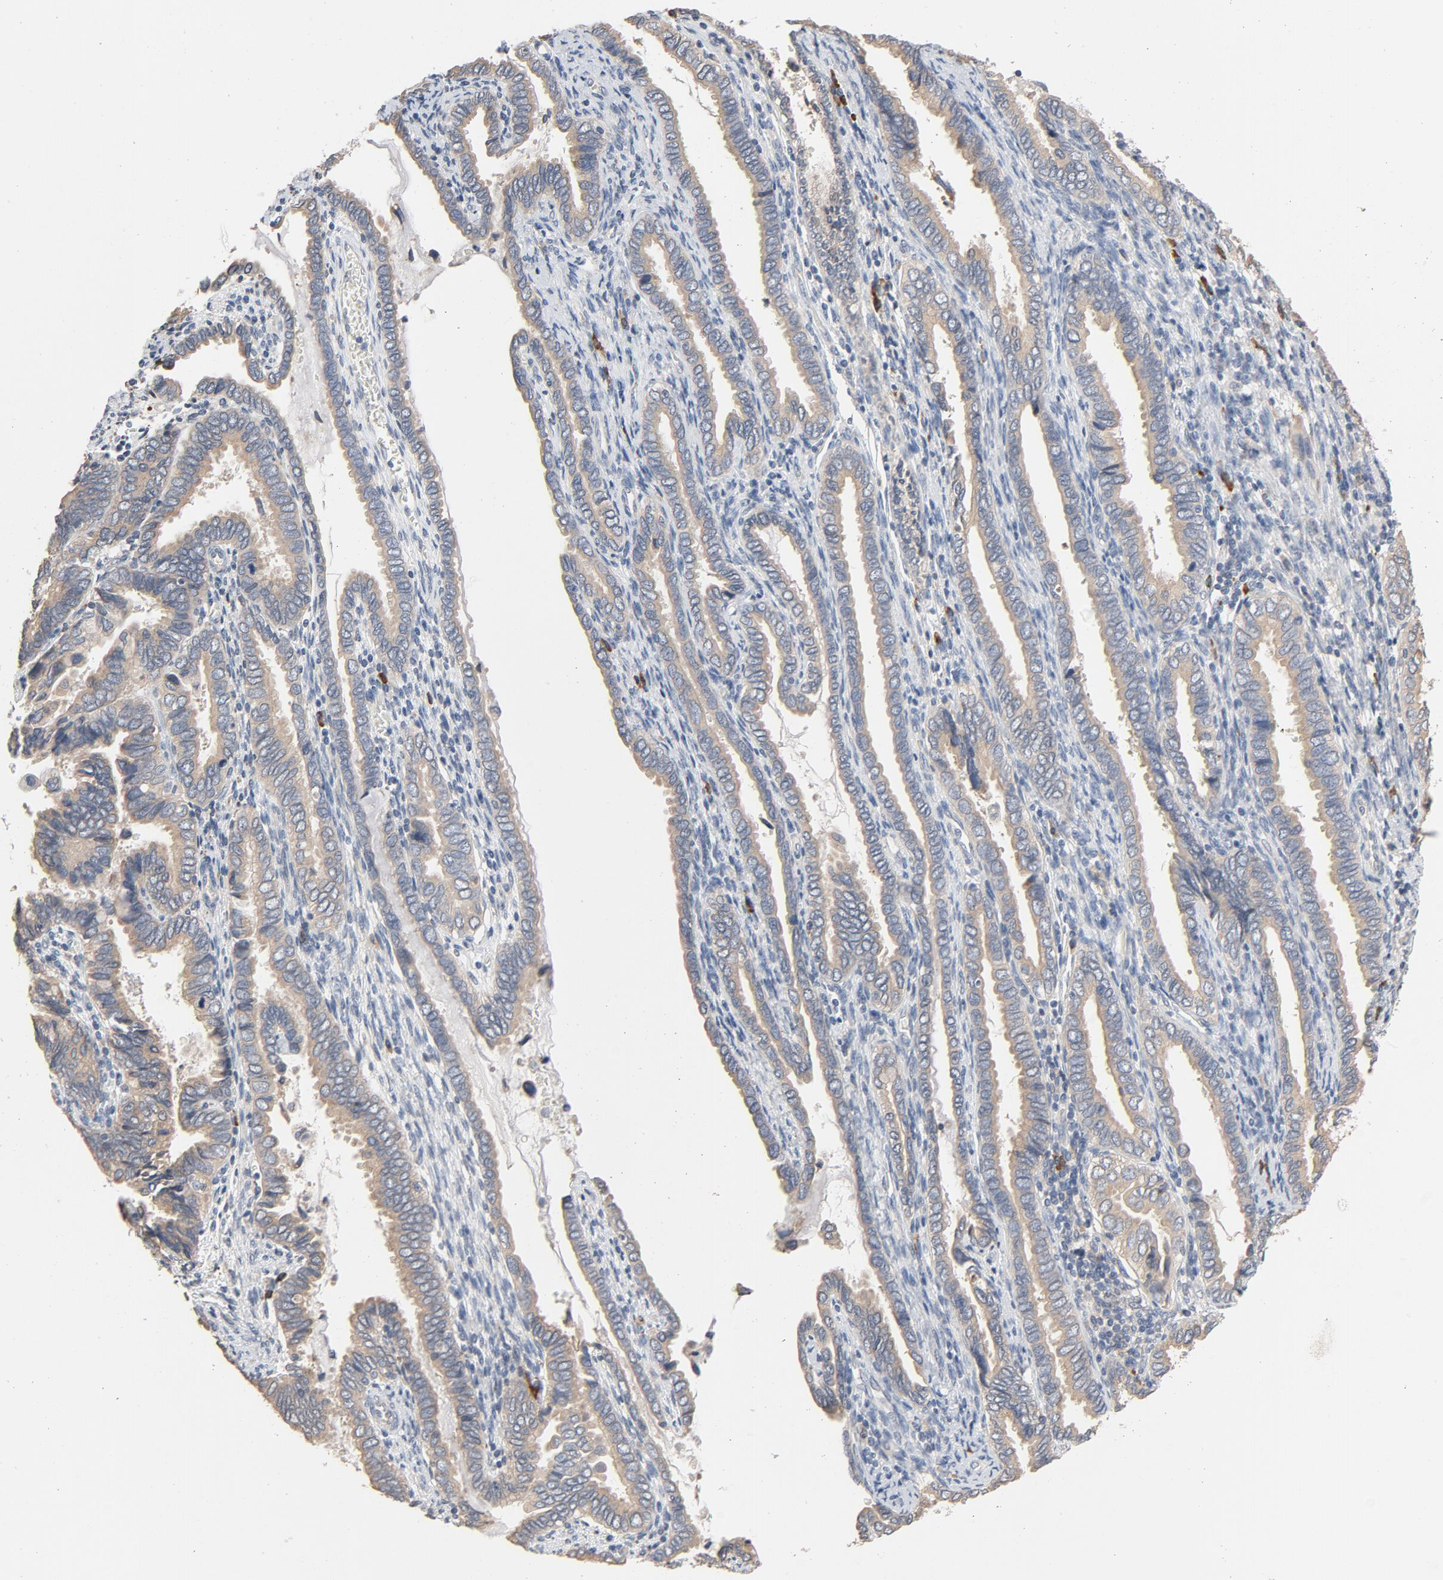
{"staining": {"intensity": "weak", "quantity": ">75%", "location": "cytoplasmic/membranous"}, "tissue": "cervical cancer", "cell_type": "Tumor cells", "image_type": "cancer", "snomed": [{"axis": "morphology", "description": "Adenocarcinoma, NOS"}, {"axis": "topography", "description": "Cervix"}], "caption": "IHC histopathology image of neoplastic tissue: human adenocarcinoma (cervical) stained using immunohistochemistry exhibits low levels of weak protein expression localized specifically in the cytoplasmic/membranous of tumor cells, appearing as a cytoplasmic/membranous brown color.", "gene": "TLR4", "patient": {"sex": "female", "age": 49}}